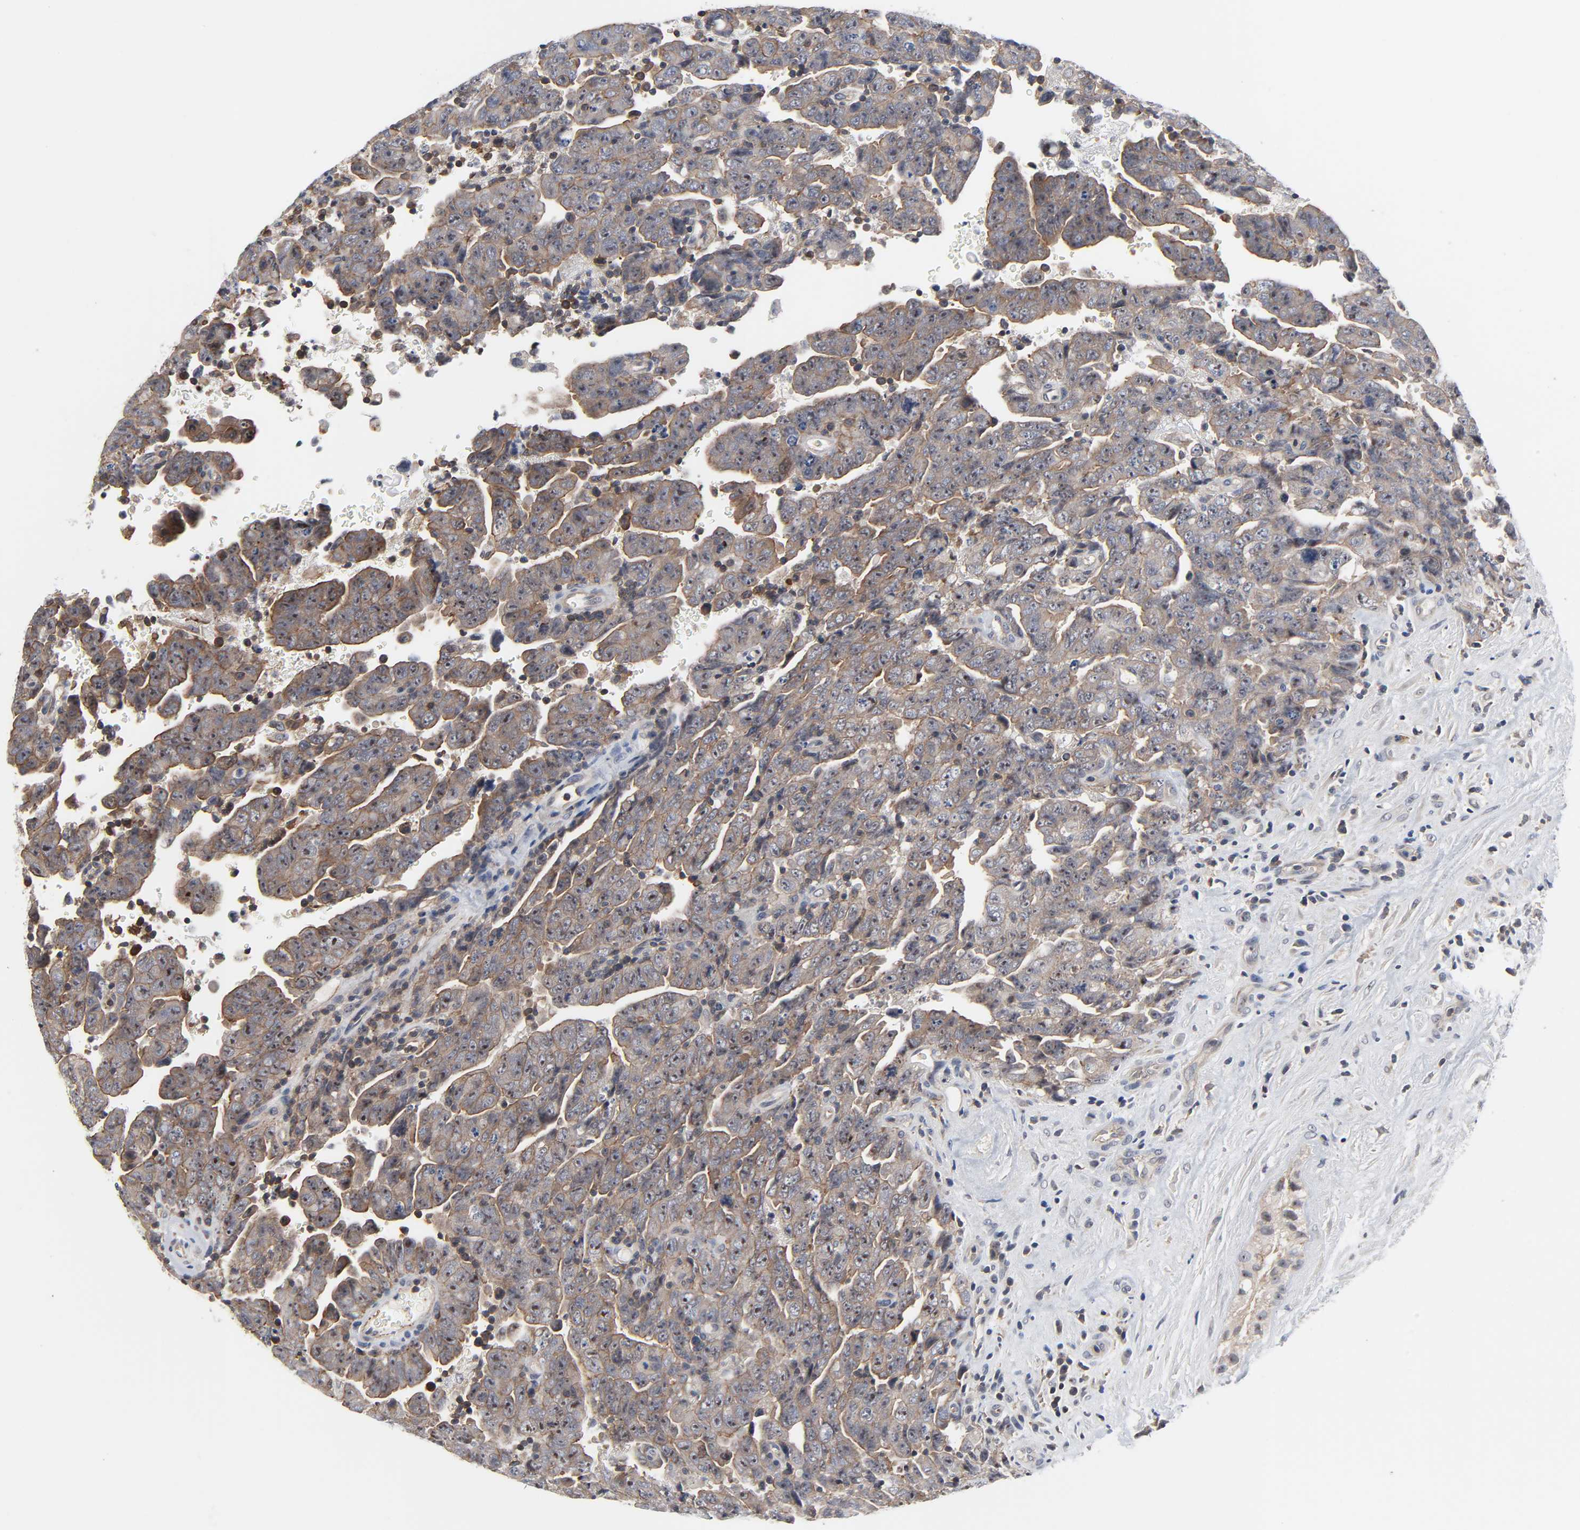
{"staining": {"intensity": "moderate", "quantity": ">75%", "location": "cytoplasmic/membranous,nuclear"}, "tissue": "testis cancer", "cell_type": "Tumor cells", "image_type": "cancer", "snomed": [{"axis": "morphology", "description": "Carcinoma, Embryonal, NOS"}, {"axis": "topography", "description": "Testis"}], "caption": "IHC (DAB (3,3'-diaminobenzidine)) staining of human testis cancer reveals moderate cytoplasmic/membranous and nuclear protein positivity in approximately >75% of tumor cells.", "gene": "DDX10", "patient": {"sex": "male", "age": 28}}